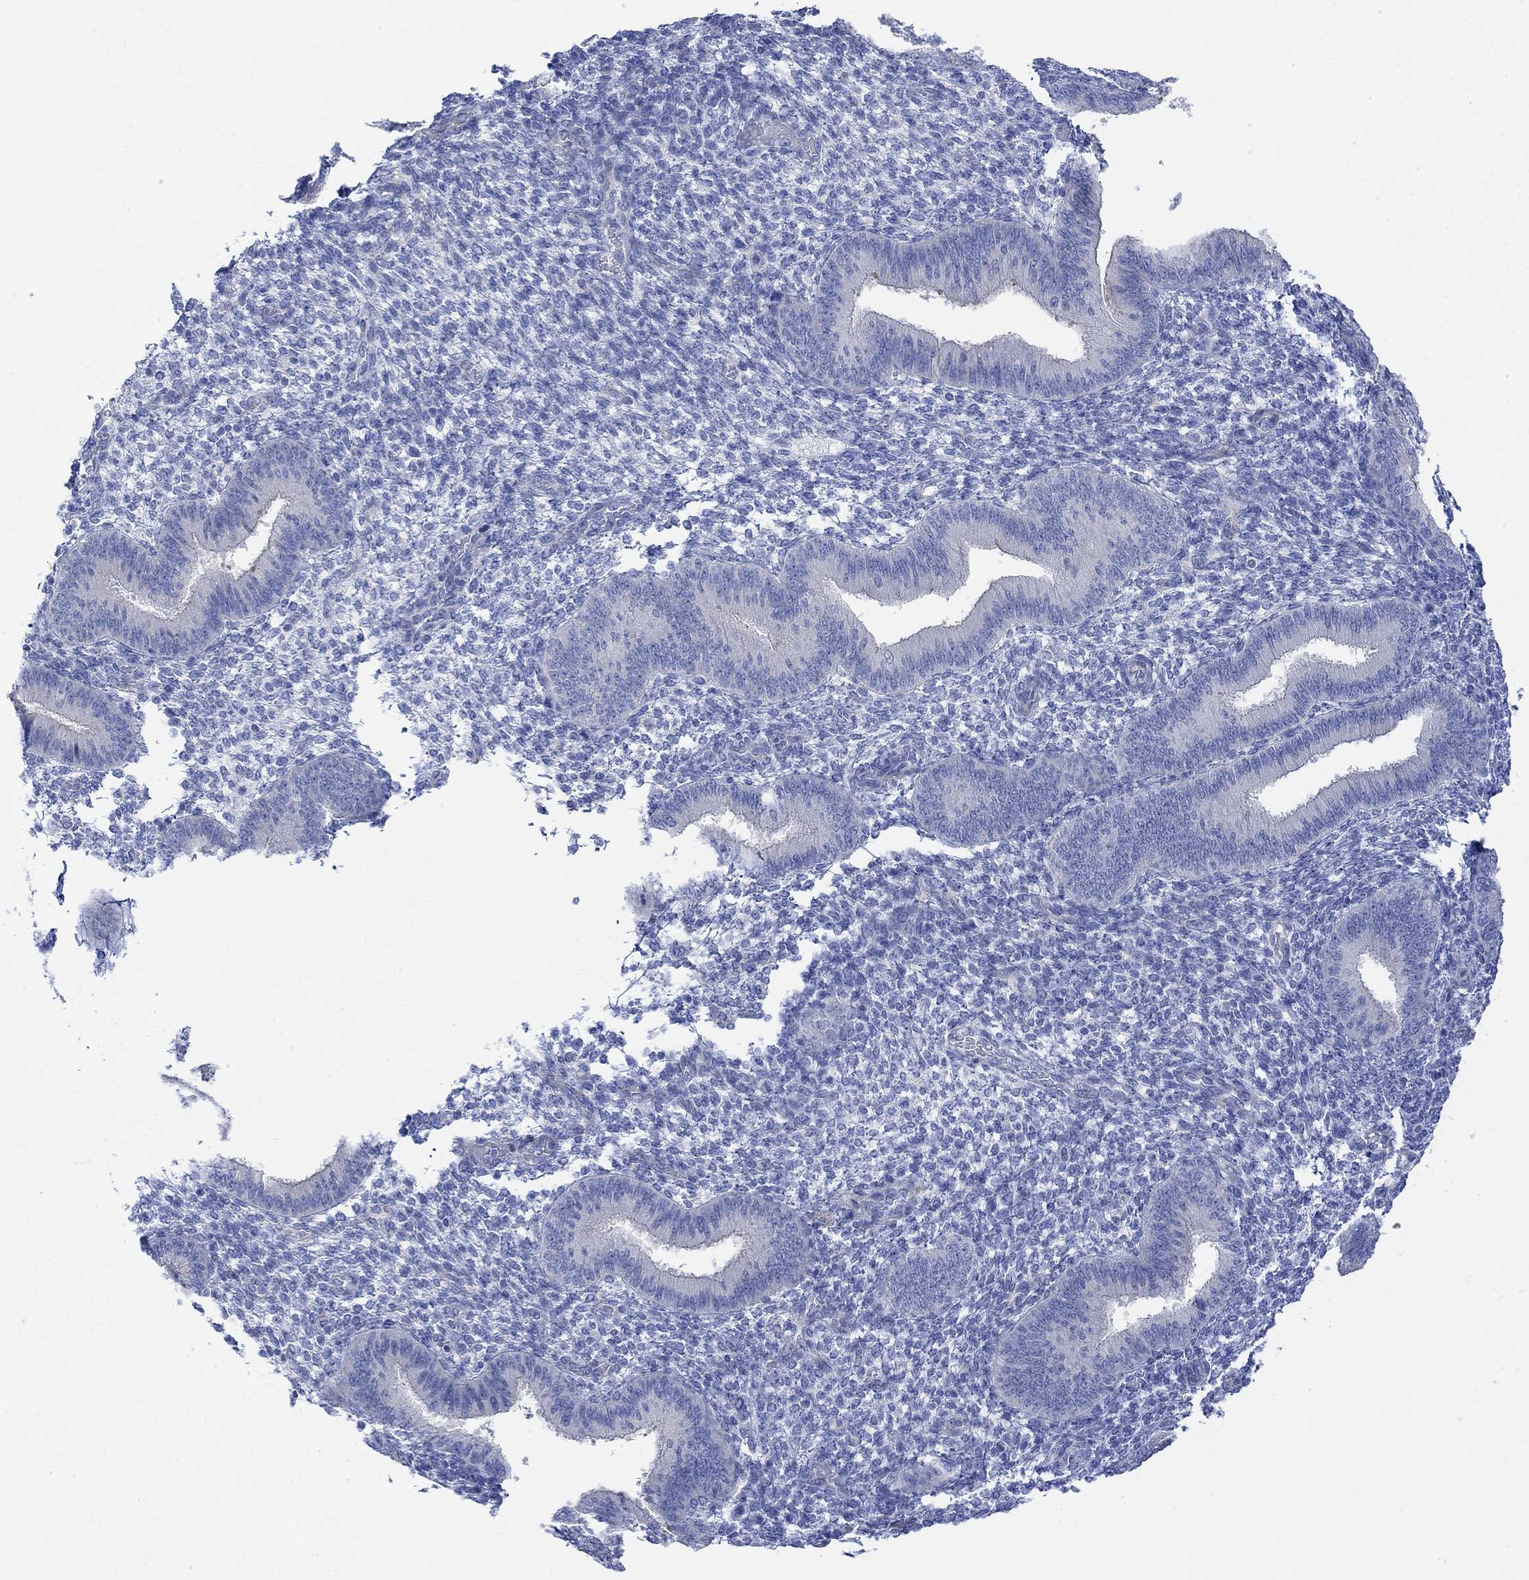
{"staining": {"intensity": "negative", "quantity": "none", "location": "none"}, "tissue": "endometrium", "cell_type": "Cells in endometrial stroma", "image_type": "normal", "snomed": [{"axis": "morphology", "description": "Normal tissue, NOS"}, {"axis": "topography", "description": "Endometrium"}], "caption": "An IHC image of normal endometrium is shown. There is no staining in cells in endometrial stroma of endometrium. (Brightfield microscopy of DAB immunohistochemistry (IHC) at high magnification).", "gene": "TLDC2", "patient": {"sex": "female", "age": 39}}